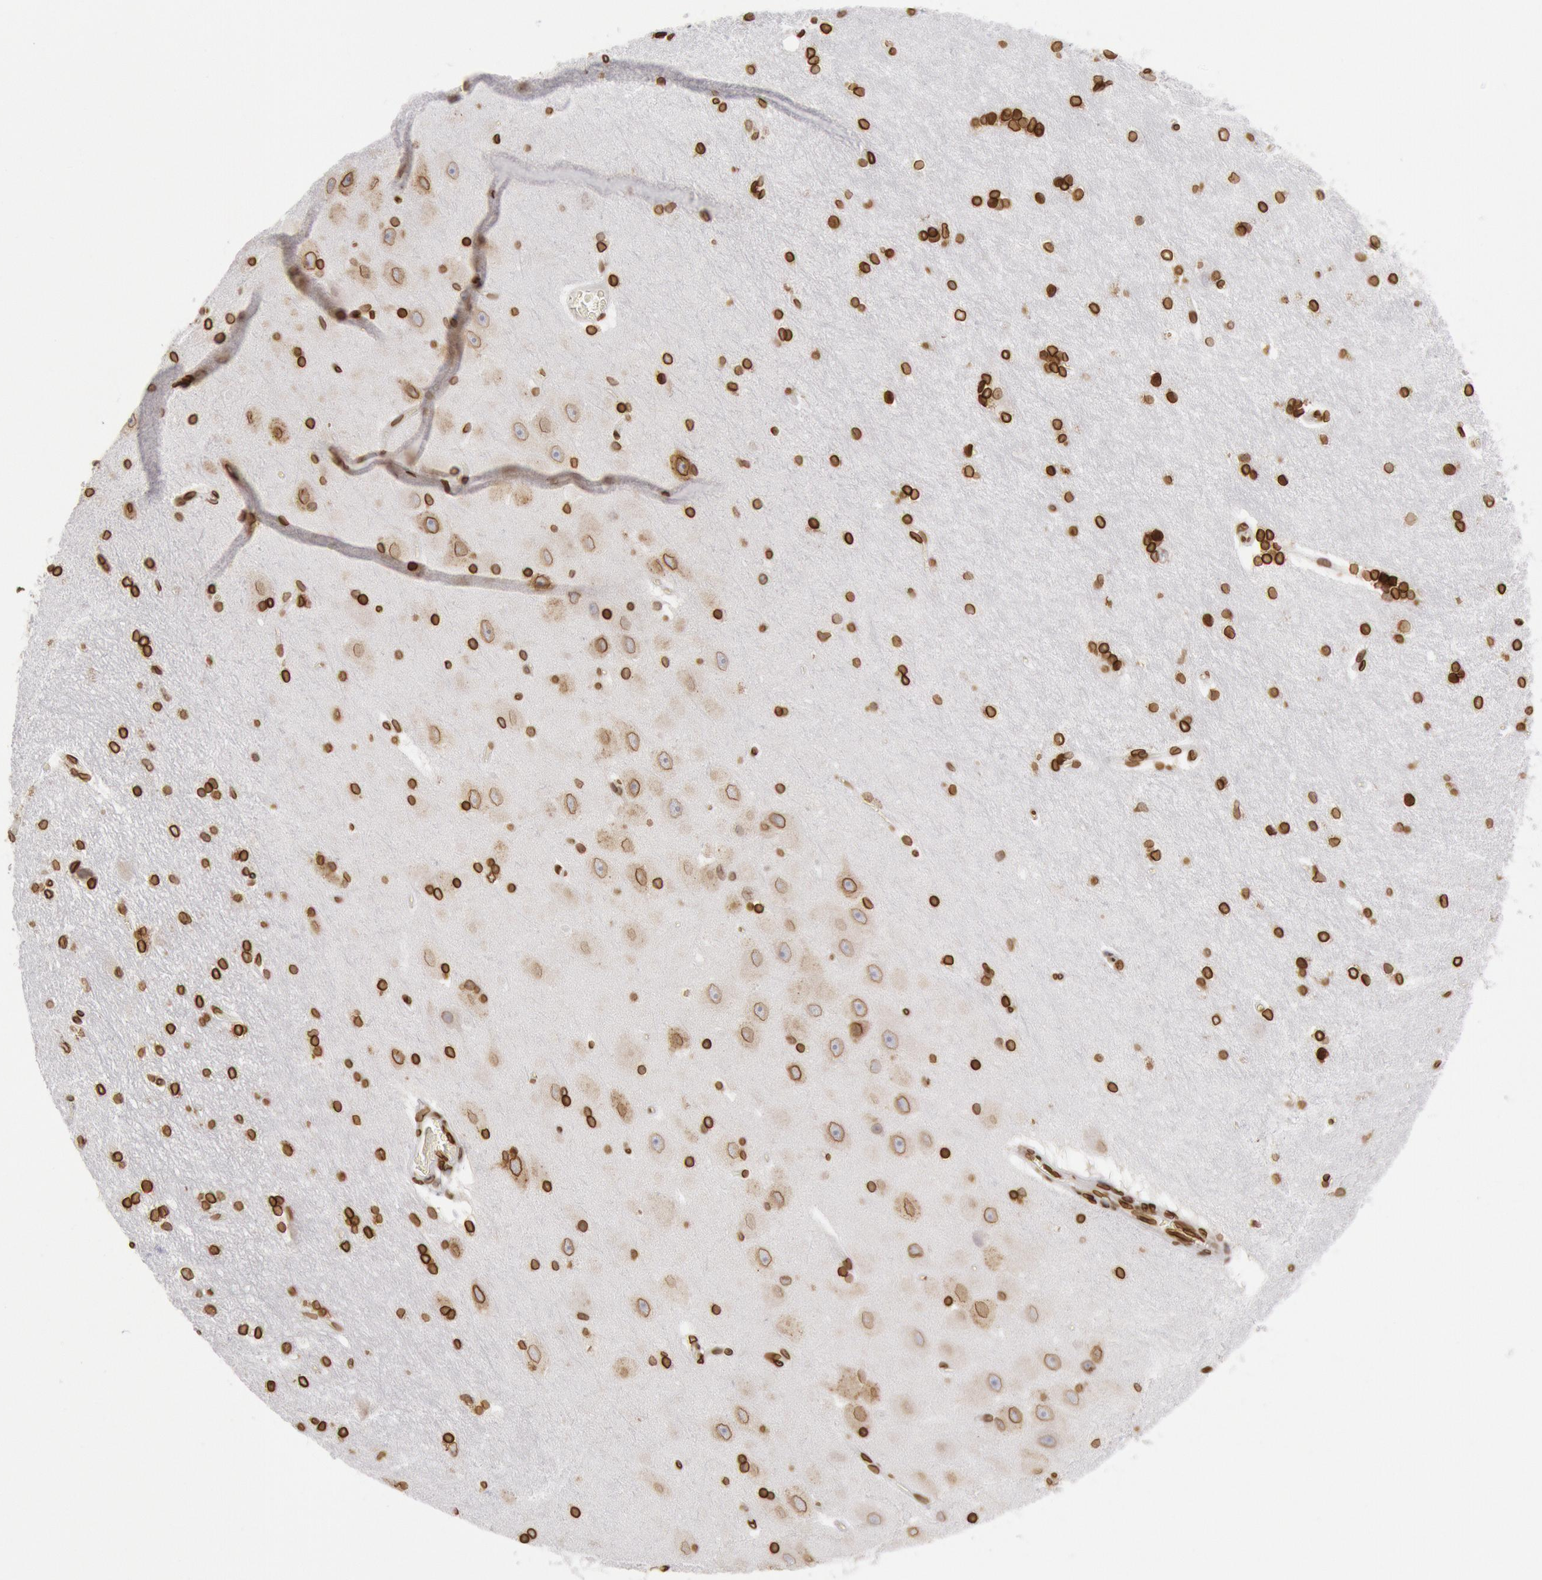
{"staining": {"intensity": "strong", "quantity": ">75%", "location": "nuclear"}, "tissue": "hippocampus", "cell_type": "Glial cells", "image_type": "normal", "snomed": [{"axis": "morphology", "description": "Normal tissue, NOS"}, {"axis": "topography", "description": "Hippocampus"}], "caption": "This photomicrograph reveals benign hippocampus stained with immunohistochemistry to label a protein in brown. The nuclear of glial cells show strong positivity for the protein. Nuclei are counter-stained blue.", "gene": "SUN2", "patient": {"sex": "female", "age": 19}}